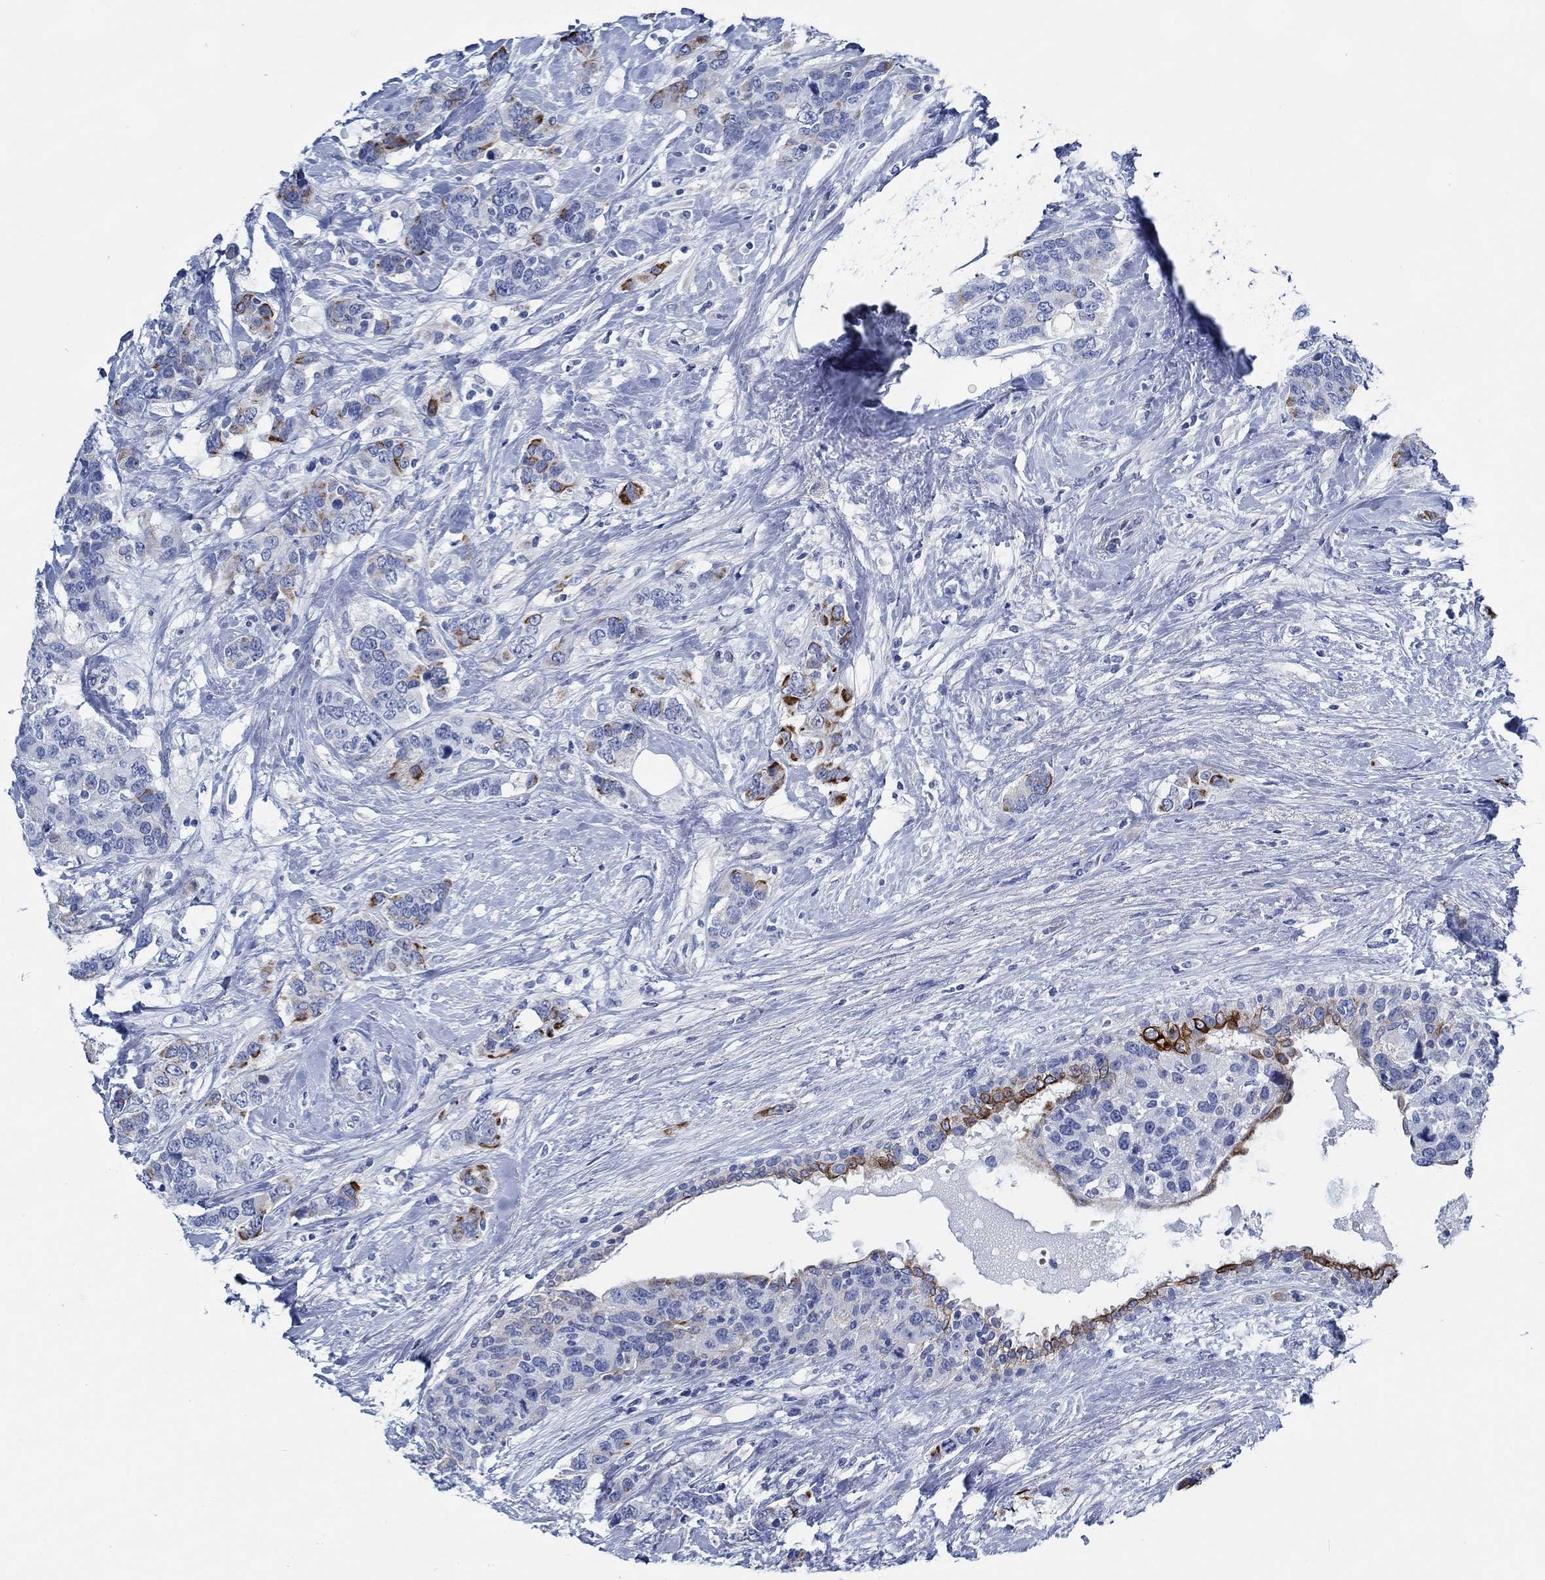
{"staining": {"intensity": "strong", "quantity": "<25%", "location": "cytoplasmic/membranous"}, "tissue": "breast cancer", "cell_type": "Tumor cells", "image_type": "cancer", "snomed": [{"axis": "morphology", "description": "Lobular carcinoma"}, {"axis": "topography", "description": "Breast"}], "caption": "Human breast cancer stained with a brown dye displays strong cytoplasmic/membranous positive expression in approximately <25% of tumor cells.", "gene": "SVEP1", "patient": {"sex": "female", "age": 59}}